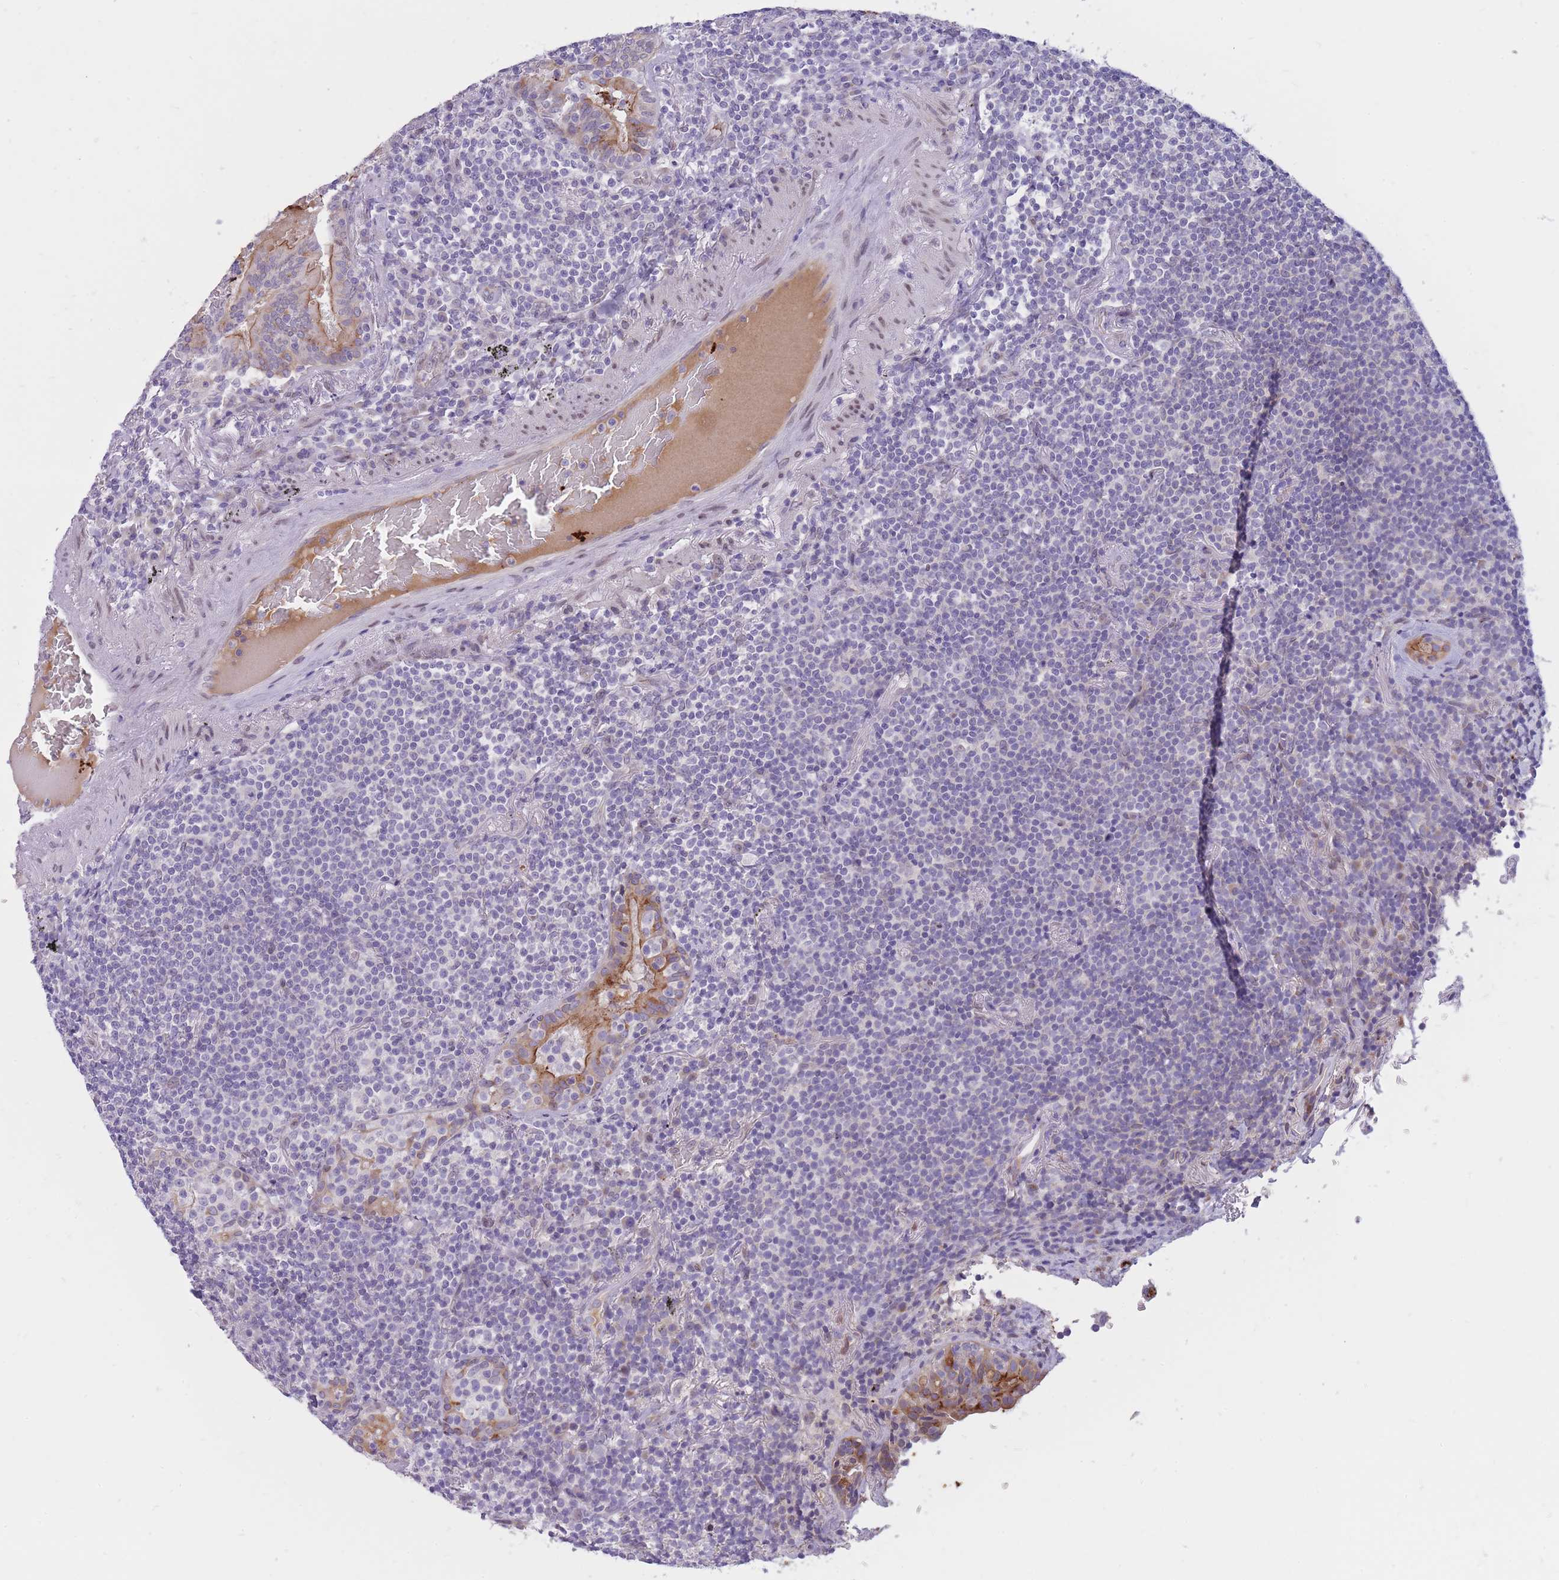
{"staining": {"intensity": "negative", "quantity": "none", "location": "none"}, "tissue": "lymphoma", "cell_type": "Tumor cells", "image_type": "cancer", "snomed": [{"axis": "morphology", "description": "Malignant lymphoma, non-Hodgkin's type, Low grade"}, {"axis": "topography", "description": "Lung"}], "caption": "Histopathology image shows no significant protein staining in tumor cells of lymphoma. (Brightfield microscopy of DAB IHC at high magnification).", "gene": "HOOK2", "patient": {"sex": "female", "age": 71}}